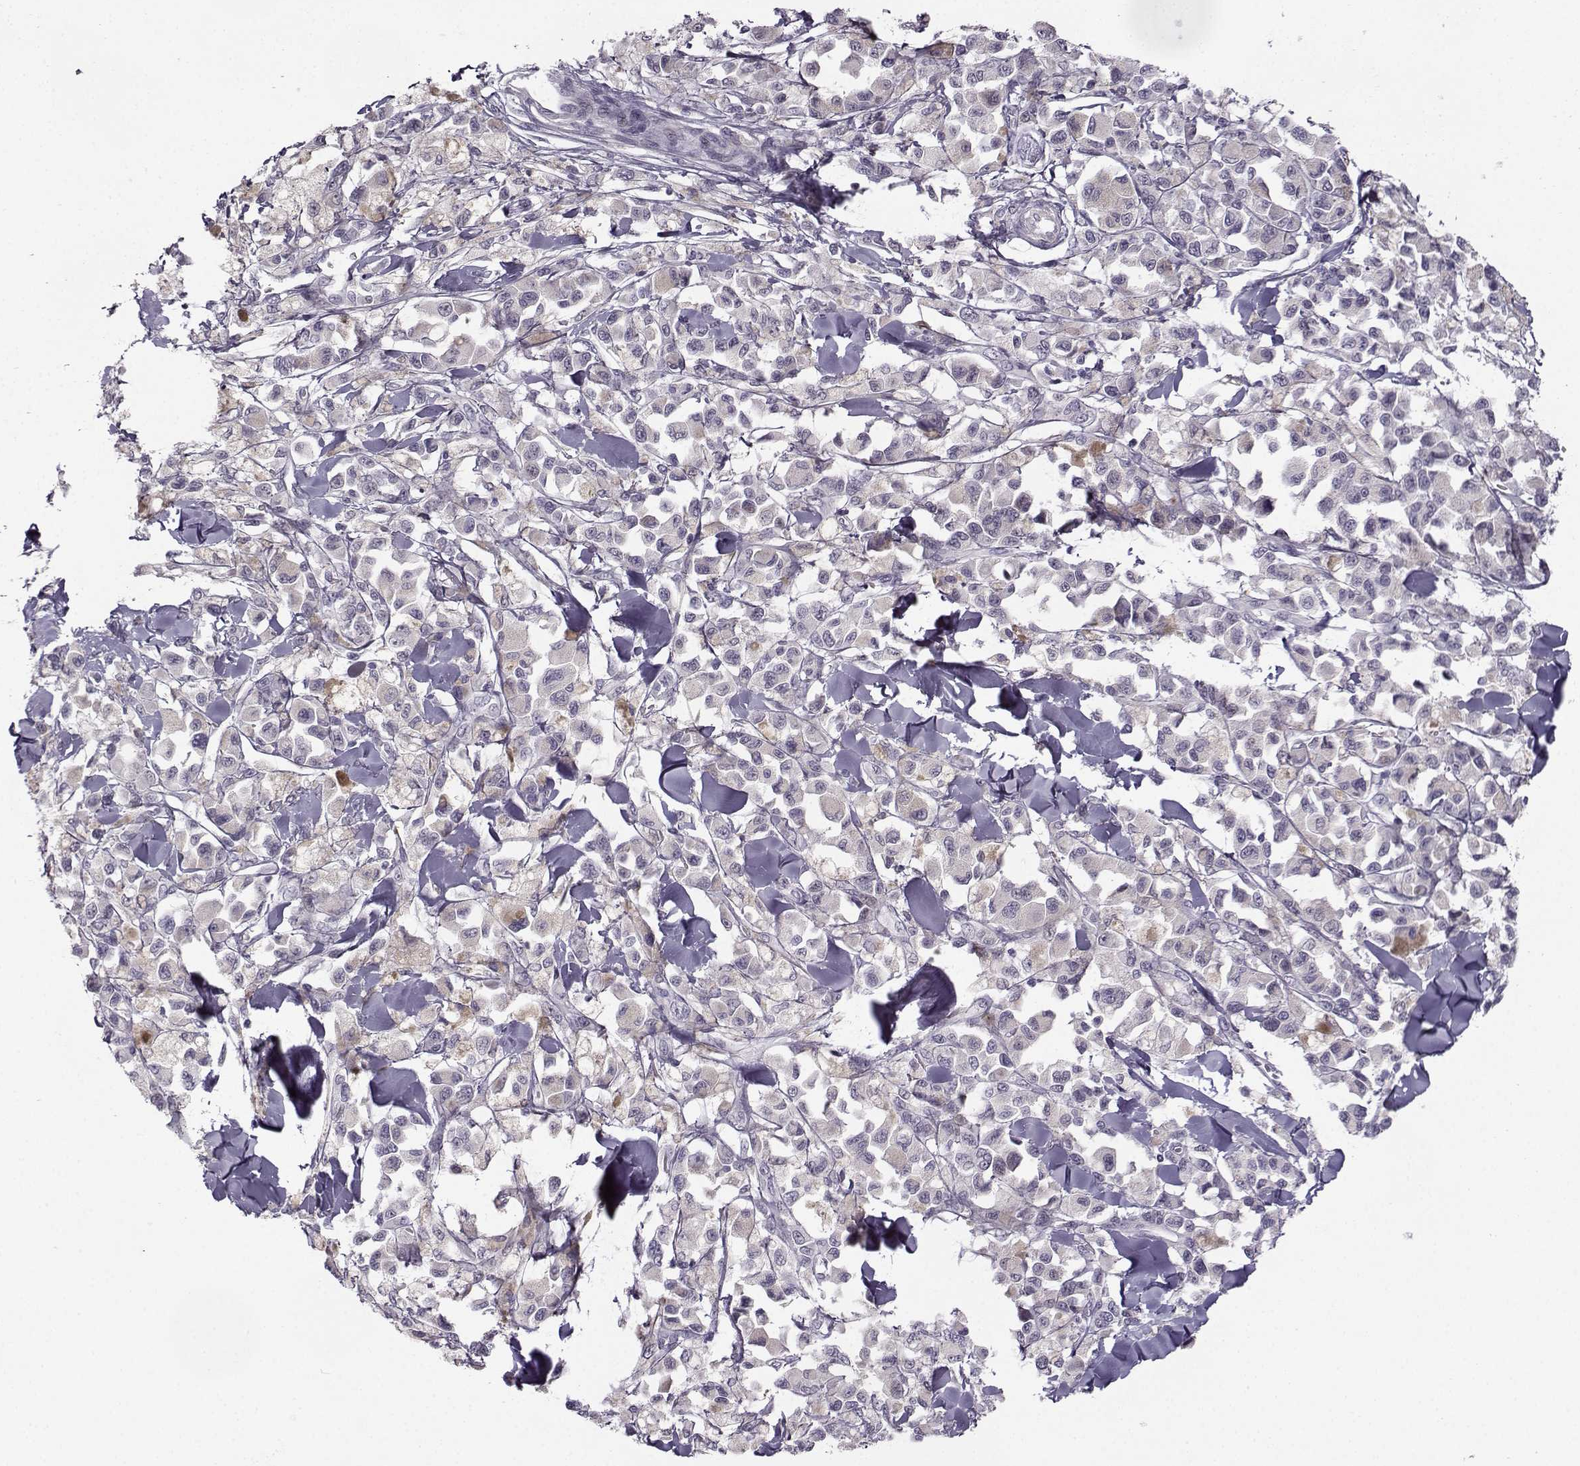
{"staining": {"intensity": "negative", "quantity": "none", "location": "none"}, "tissue": "melanoma", "cell_type": "Tumor cells", "image_type": "cancer", "snomed": [{"axis": "morphology", "description": "Malignant melanoma, NOS"}, {"axis": "topography", "description": "Skin"}], "caption": "An immunohistochemistry (IHC) histopathology image of malignant melanoma is shown. There is no staining in tumor cells of malignant melanoma. (DAB (3,3'-diaminobenzidine) IHC with hematoxylin counter stain).", "gene": "LIN28A", "patient": {"sex": "female", "age": 58}}